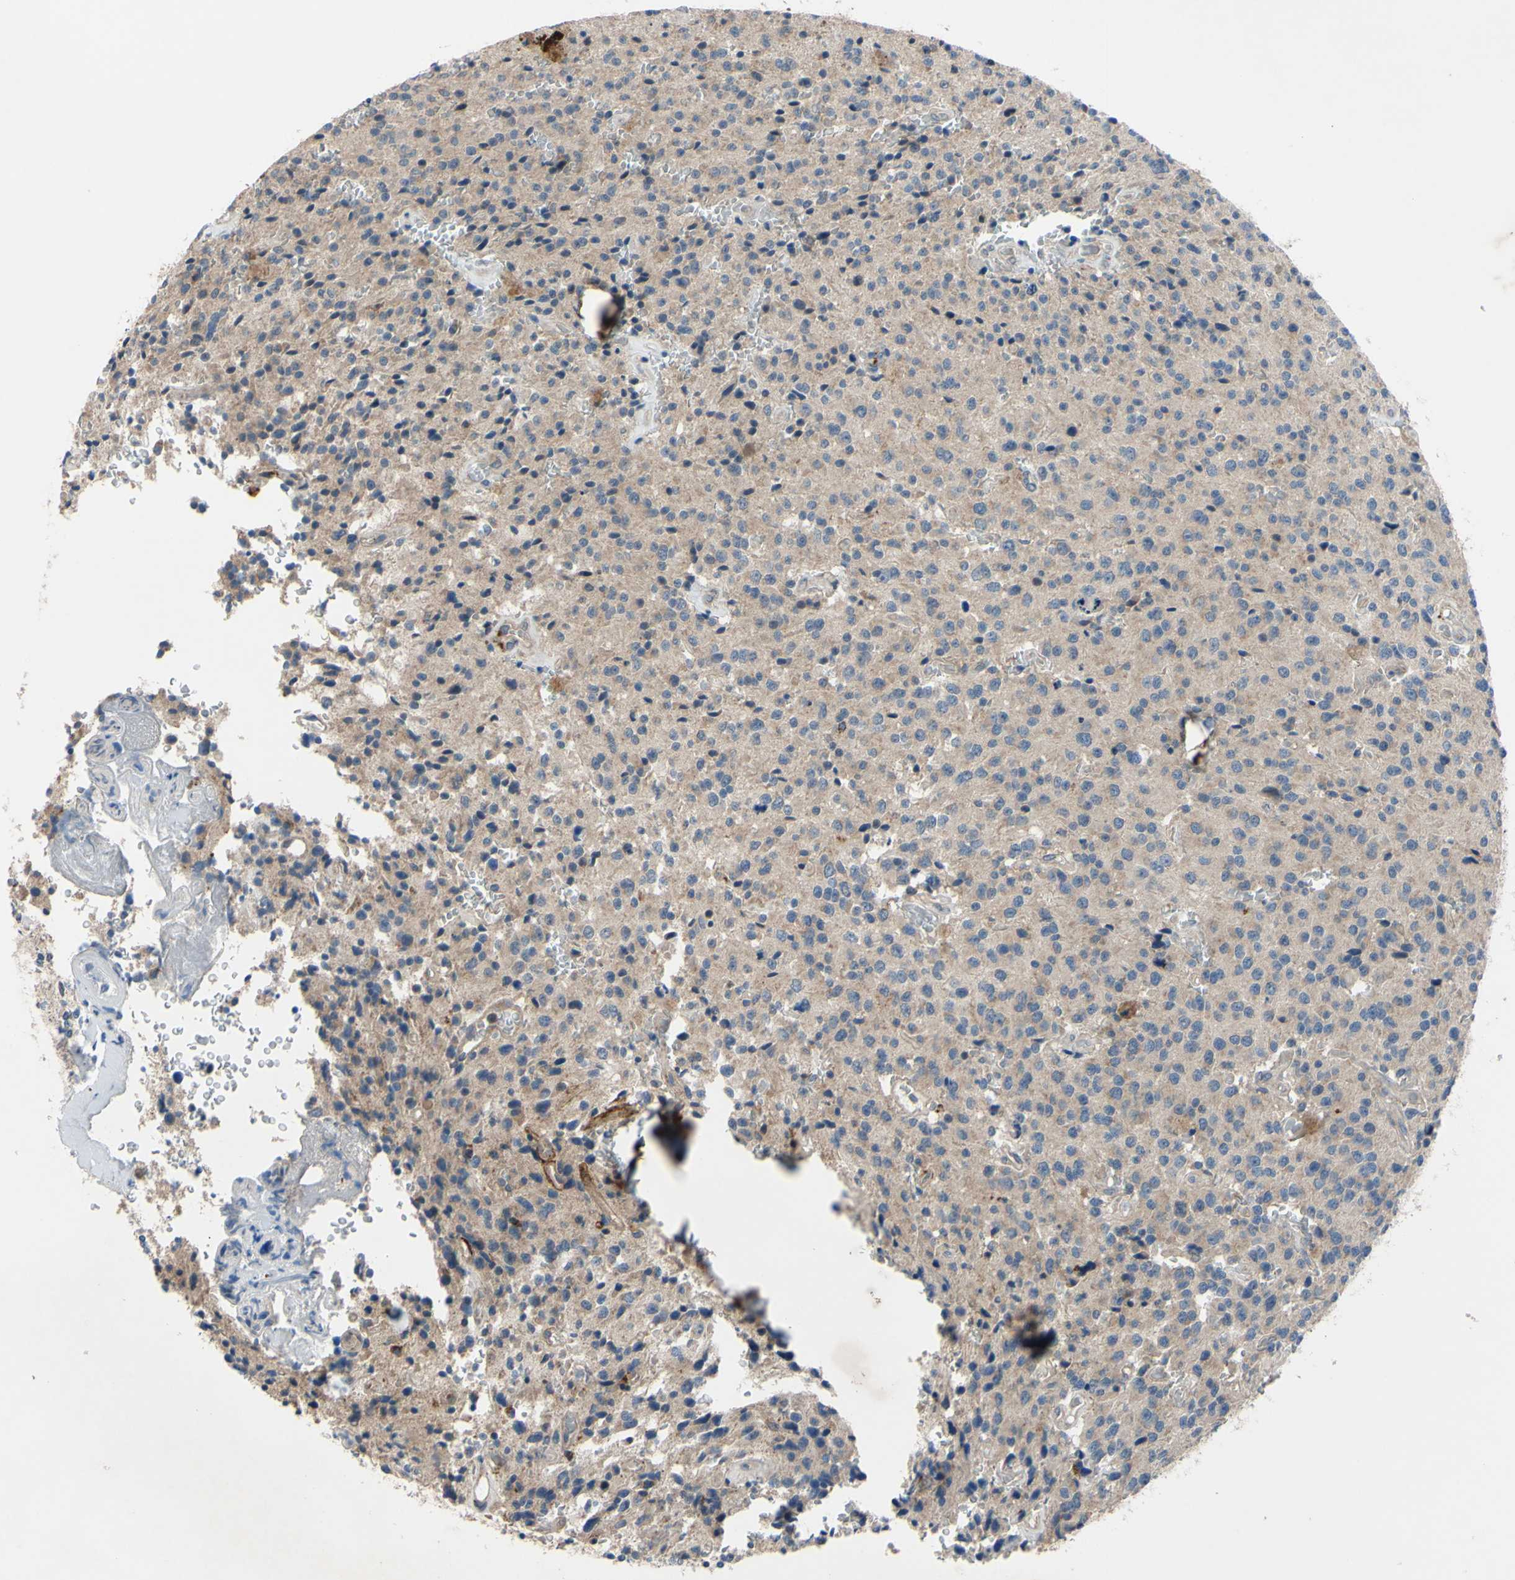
{"staining": {"intensity": "moderate", "quantity": "<25%", "location": "cytoplasmic/membranous"}, "tissue": "glioma", "cell_type": "Tumor cells", "image_type": "cancer", "snomed": [{"axis": "morphology", "description": "Glioma, malignant, Low grade"}, {"axis": "topography", "description": "Brain"}], "caption": "Malignant glioma (low-grade) was stained to show a protein in brown. There is low levels of moderate cytoplasmic/membranous expression in approximately <25% of tumor cells.", "gene": "HILPDA", "patient": {"sex": "male", "age": 58}}